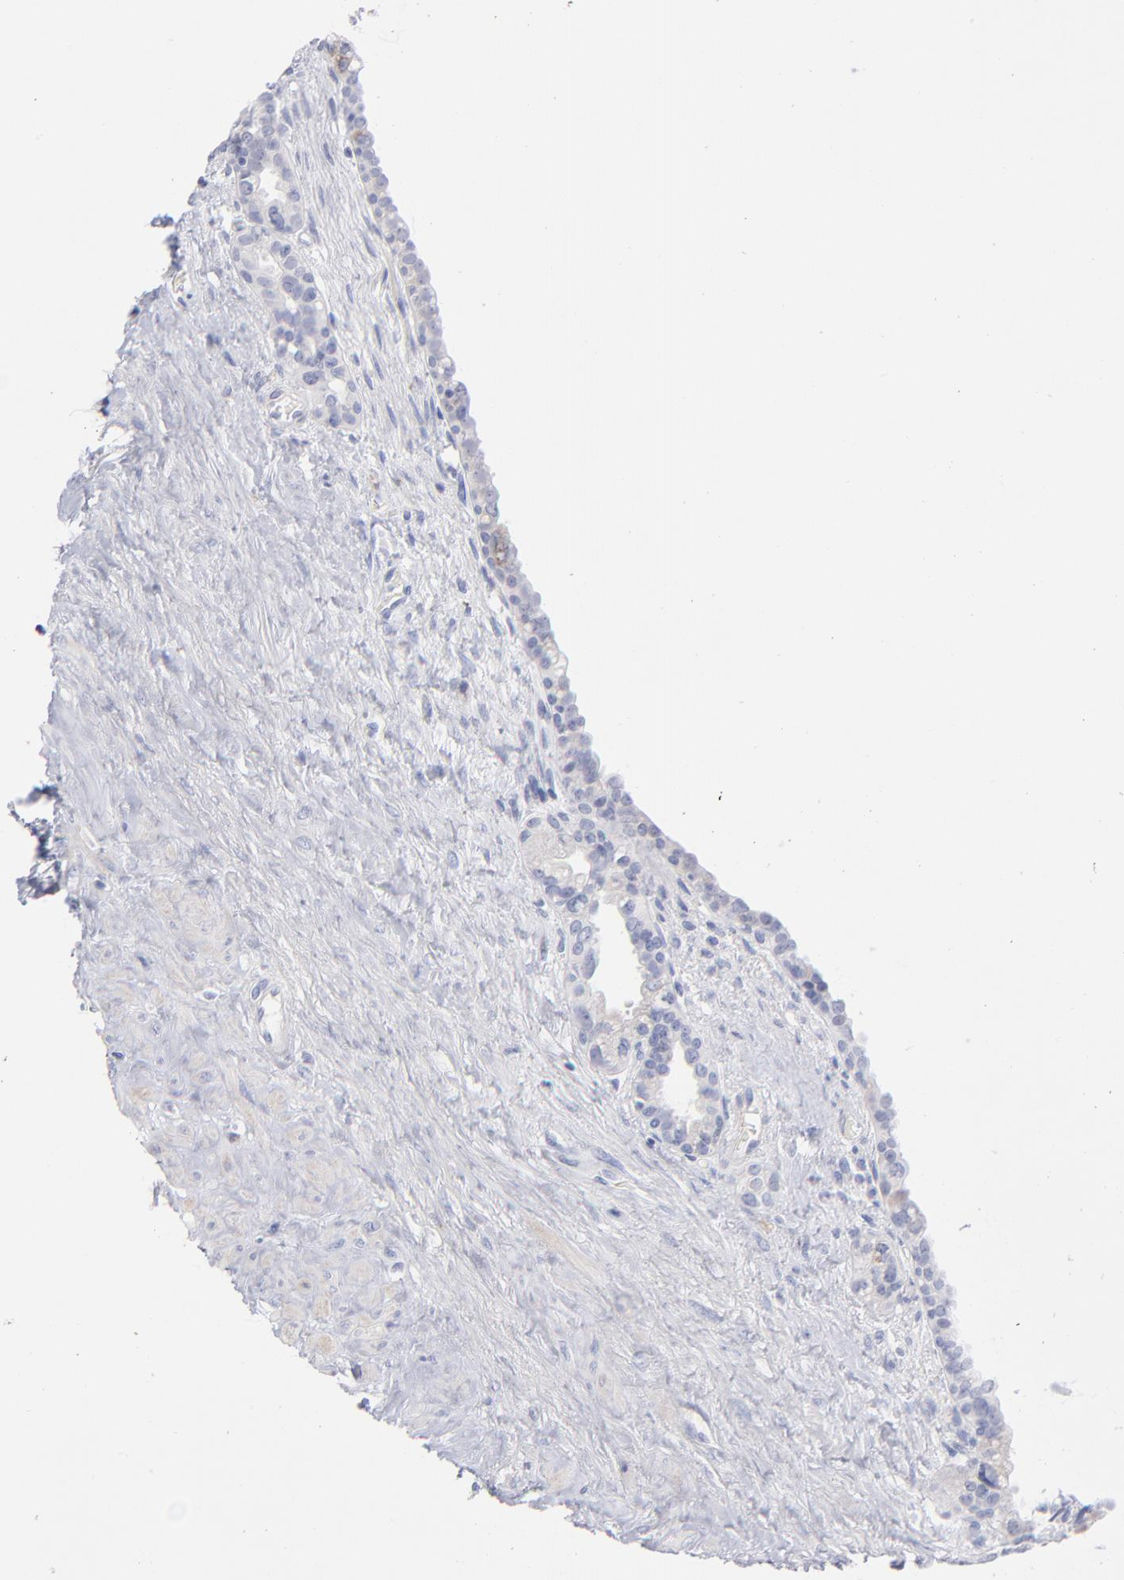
{"staining": {"intensity": "weak", "quantity": "<25%", "location": "cytoplasmic/membranous"}, "tissue": "seminal vesicle", "cell_type": "Glandular cells", "image_type": "normal", "snomed": [{"axis": "morphology", "description": "Normal tissue, NOS"}, {"axis": "topography", "description": "Seminal veicle"}], "caption": "A high-resolution photomicrograph shows immunohistochemistry staining of normal seminal vesicle, which exhibits no significant expression in glandular cells.", "gene": "MTHFD2", "patient": {"sex": "male", "age": 61}}